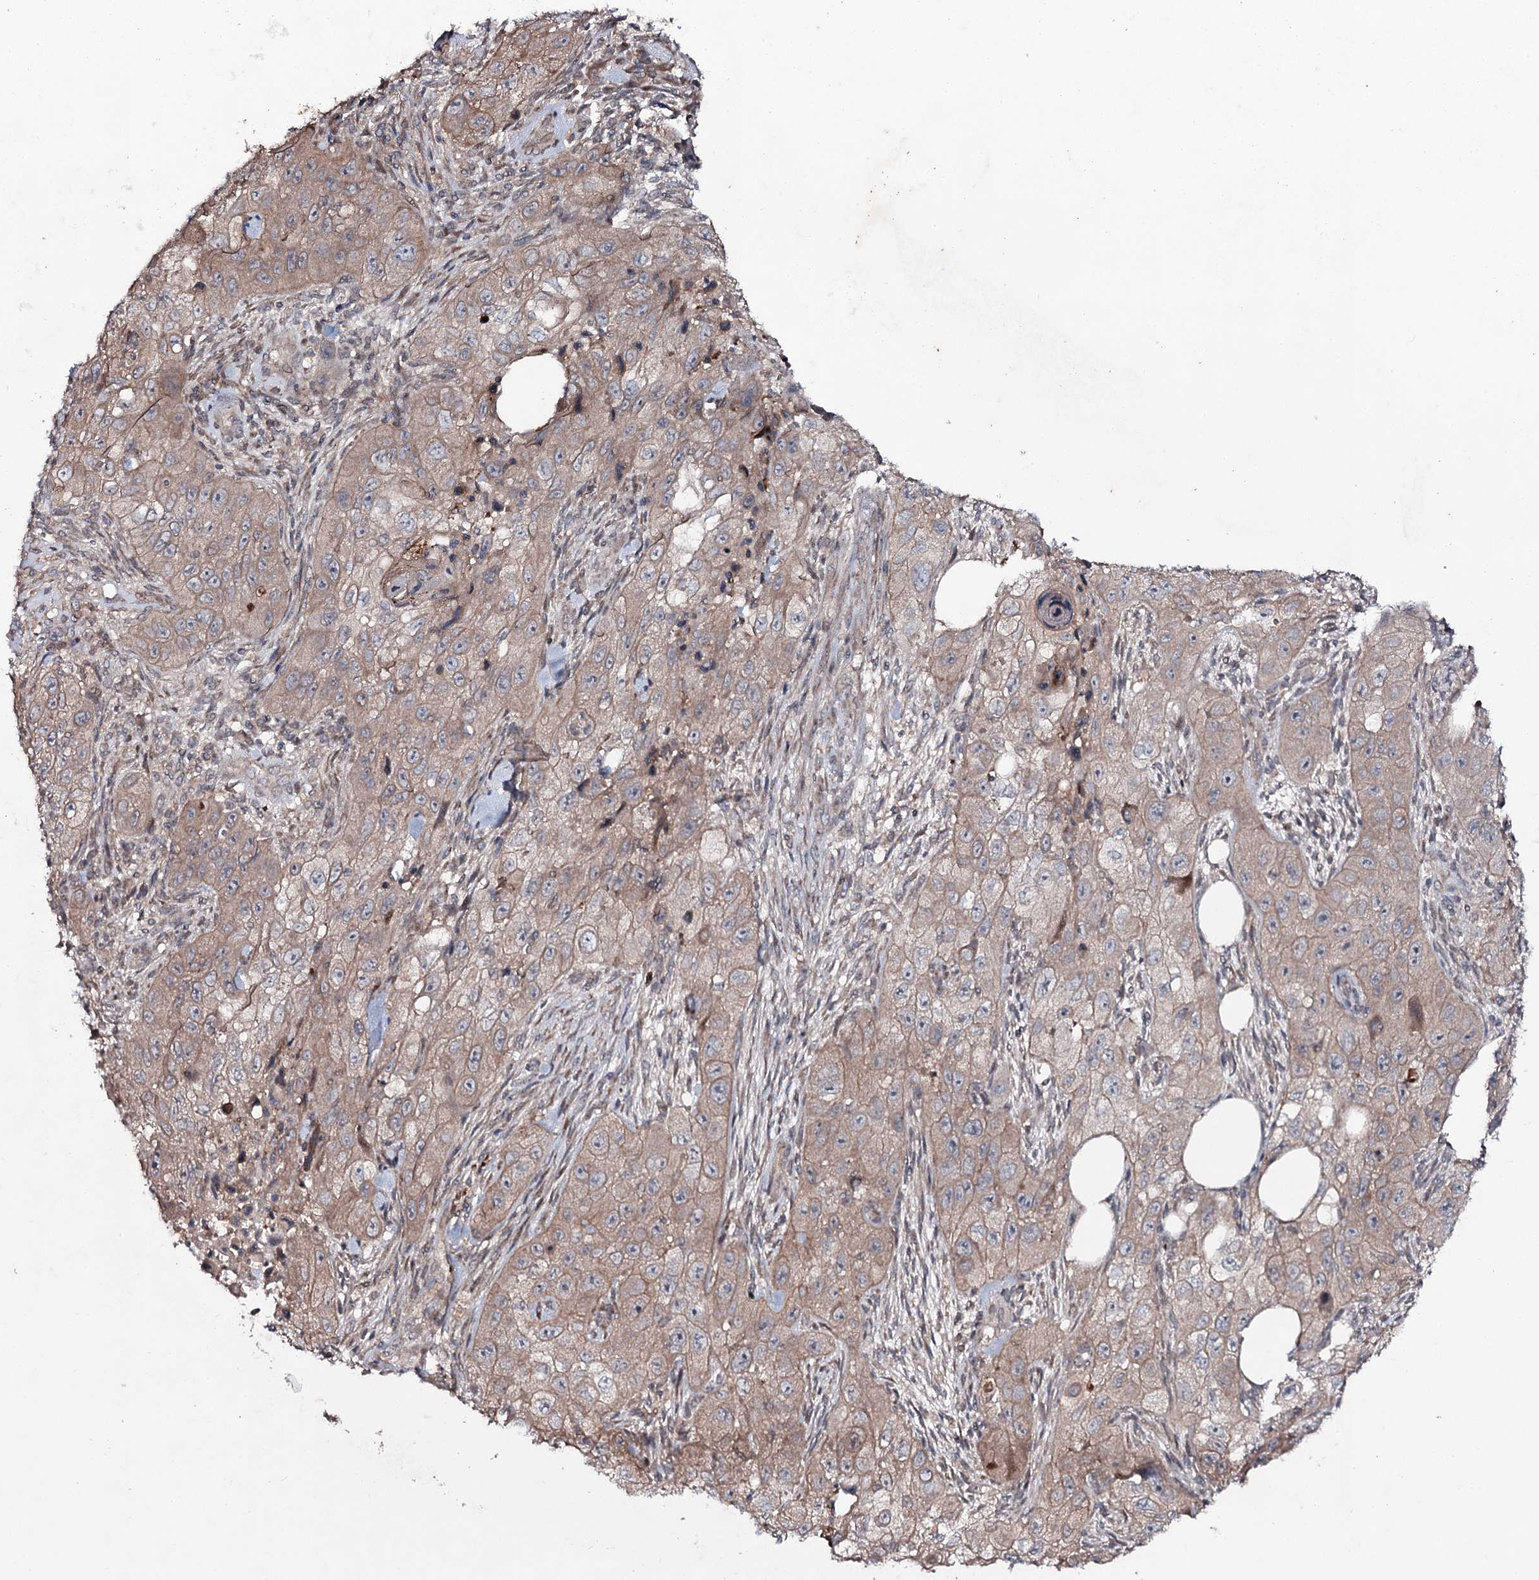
{"staining": {"intensity": "weak", "quantity": ">75%", "location": "cytoplasmic/membranous"}, "tissue": "skin cancer", "cell_type": "Tumor cells", "image_type": "cancer", "snomed": [{"axis": "morphology", "description": "Squamous cell carcinoma, NOS"}, {"axis": "topography", "description": "Skin"}, {"axis": "topography", "description": "Subcutis"}], "caption": "DAB (3,3'-diaminobenzidine) immunohistochemical staining of human skin squamous cell carcinoma demonstrates weak cytoplasmic/membranous protein positivity in approximately >75% of tumor cells.", "gene": "SNAP23", "patient": {"sex": "male", "age": 73}}